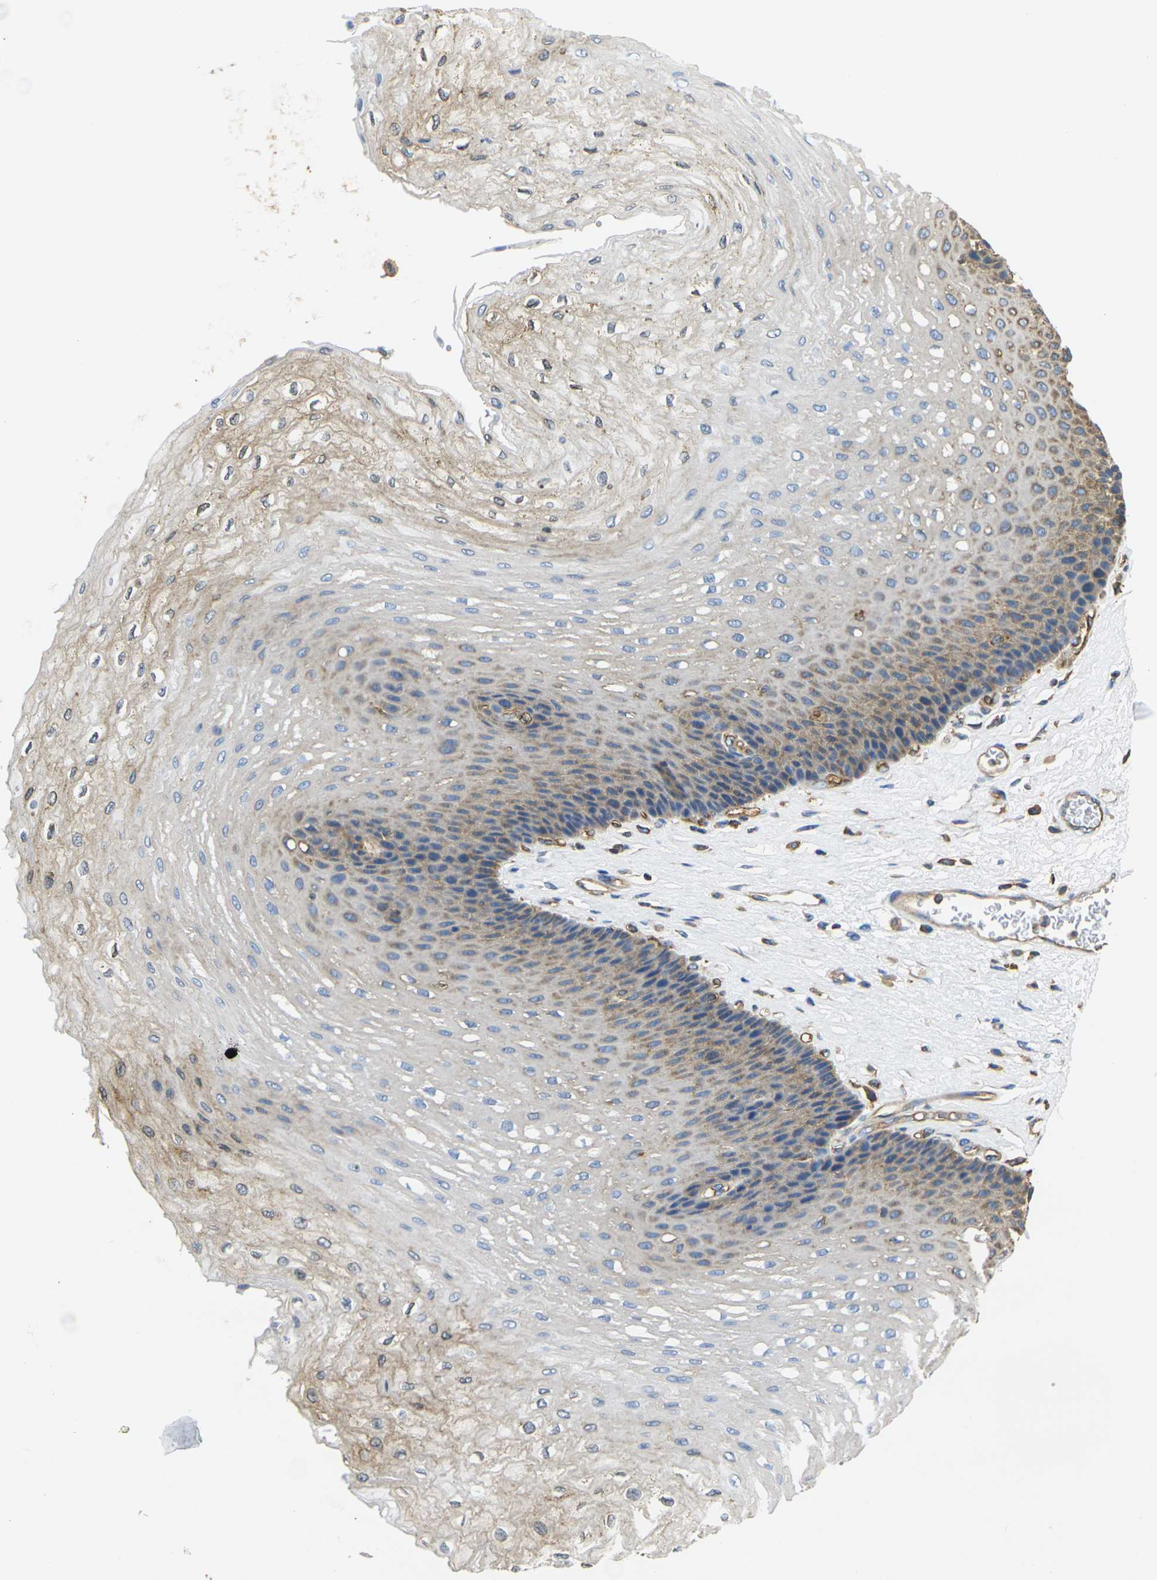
{"staining": {"intensity": "moderate", "quantity": "<25%", "location": "cytoplasmic/membranous"}, "tissue": "esophagus", "cell_type": "Squamous epithelial cells", "image_type": "normal", "snomed": [{"axis": "morphology", "description": "Normal tissue, NOS"}, {"axis": "topography", "description": "Esophagus"}], "caption": "Immunohistochemistry (IHC) histopathology image of normal esophagus: esophagus stained using IHC reveals low levels of moderate protein expression localized specifically in the cytoplasmic/membranous of squamous epithelial cells, appearing as a cytoplasmic/membranous brown color.", "gene": "FAM110D", "patient": {"sex": "female", "age": 72}}